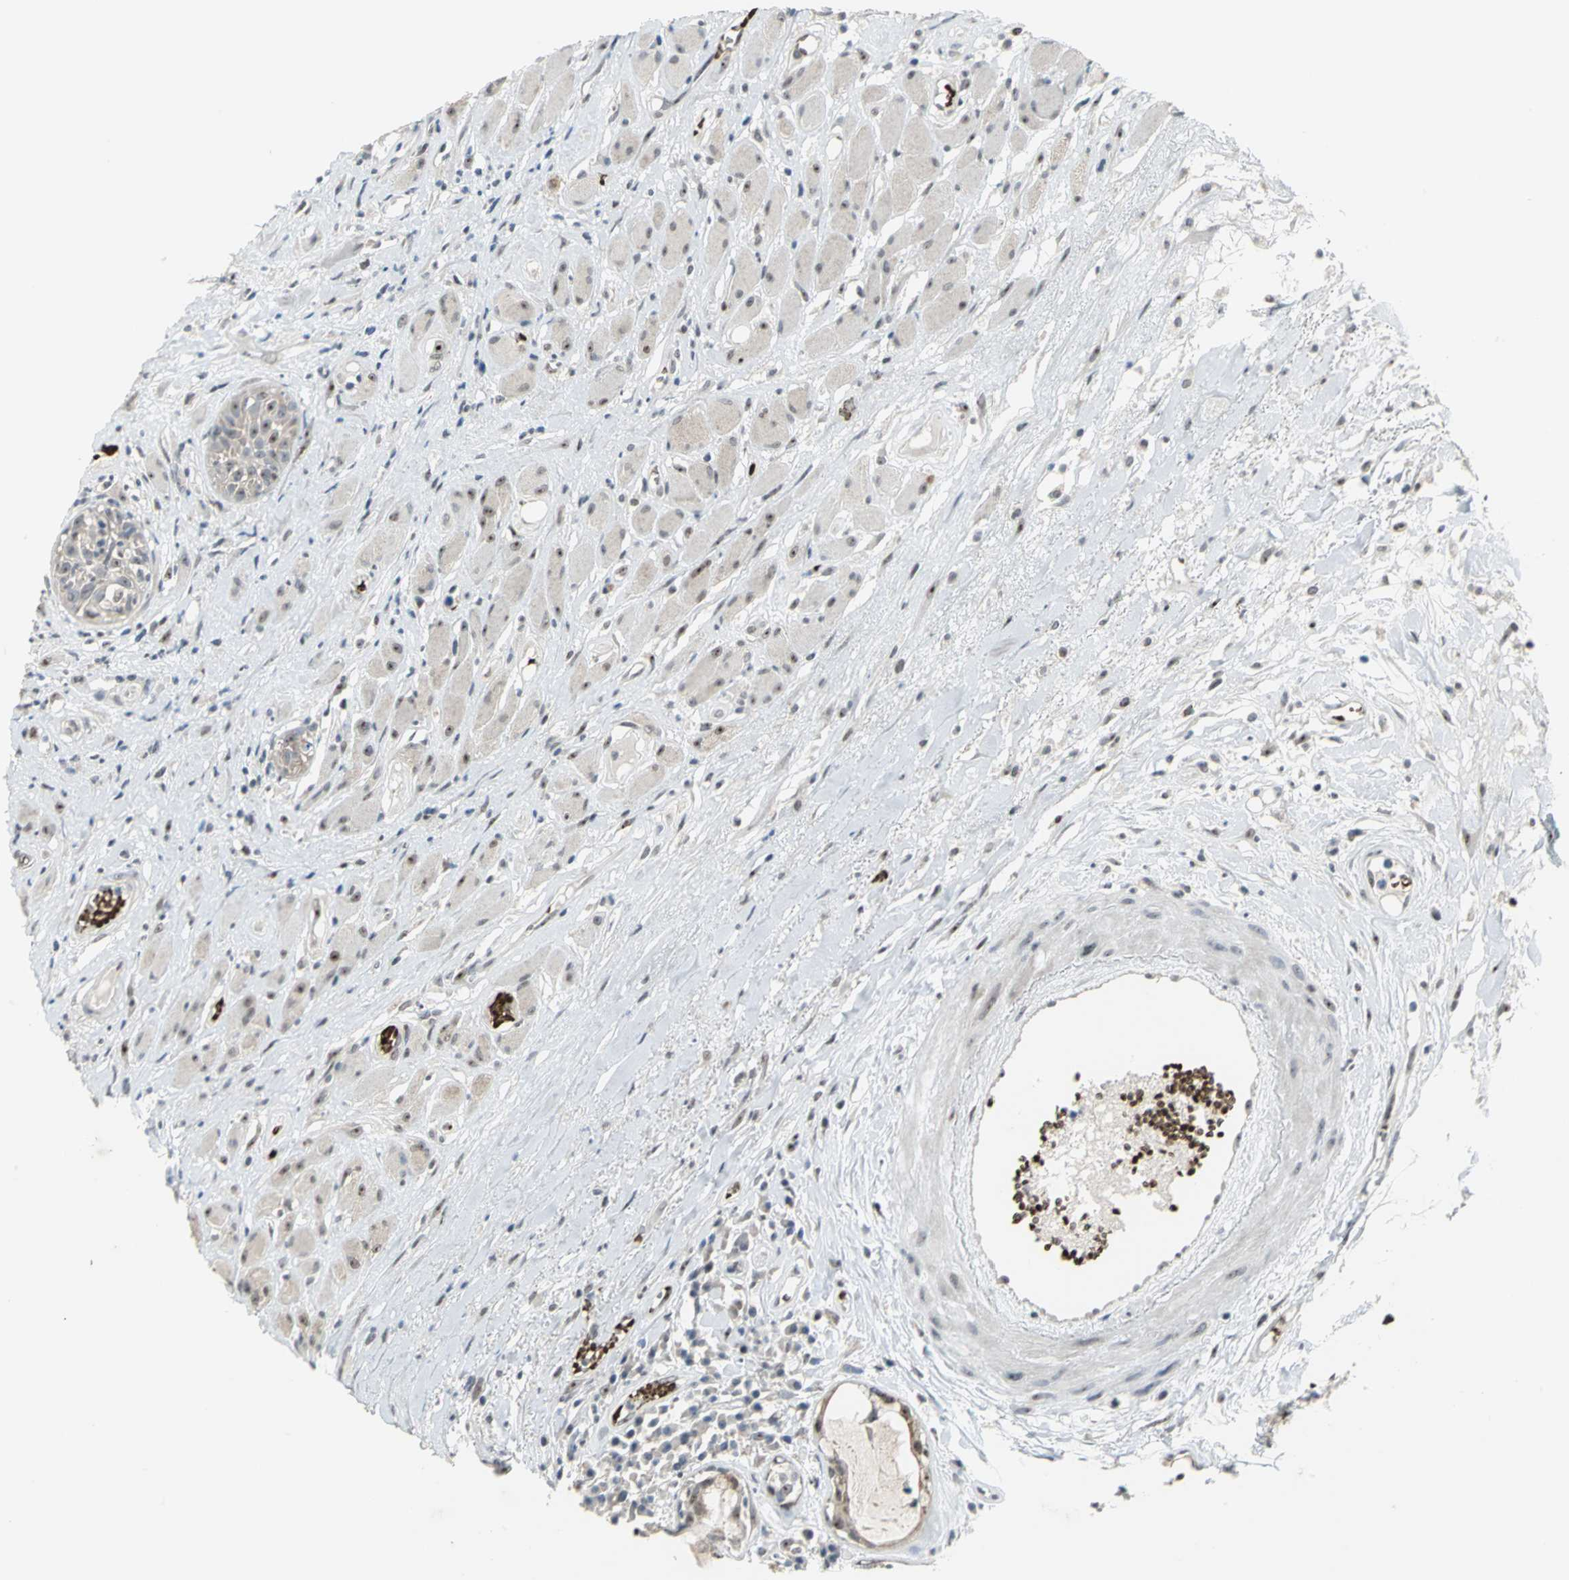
{"staining": {"intensity": "weak", "quantity": "<25%", "location": "nuclear"}, "tissue": "head and neck cancer", "cell_type": "Tumor cells", "image_type": "cancer", "snomed": [{"axis": "morphology", "description": "Squamous cell carcinoma, NOS"}, {"axis": "topography", "description": "Head-Neck"}], "caption": "Immunohistochemistry (IHC) image of neoplastic tissue: head and neck cancer (squamous cell carcinoma) stained with DAB demonstrates no significant protein positivity in tumor cells.", "gene": "GLI3", "patient": {"sex": "male", "age": 62}}